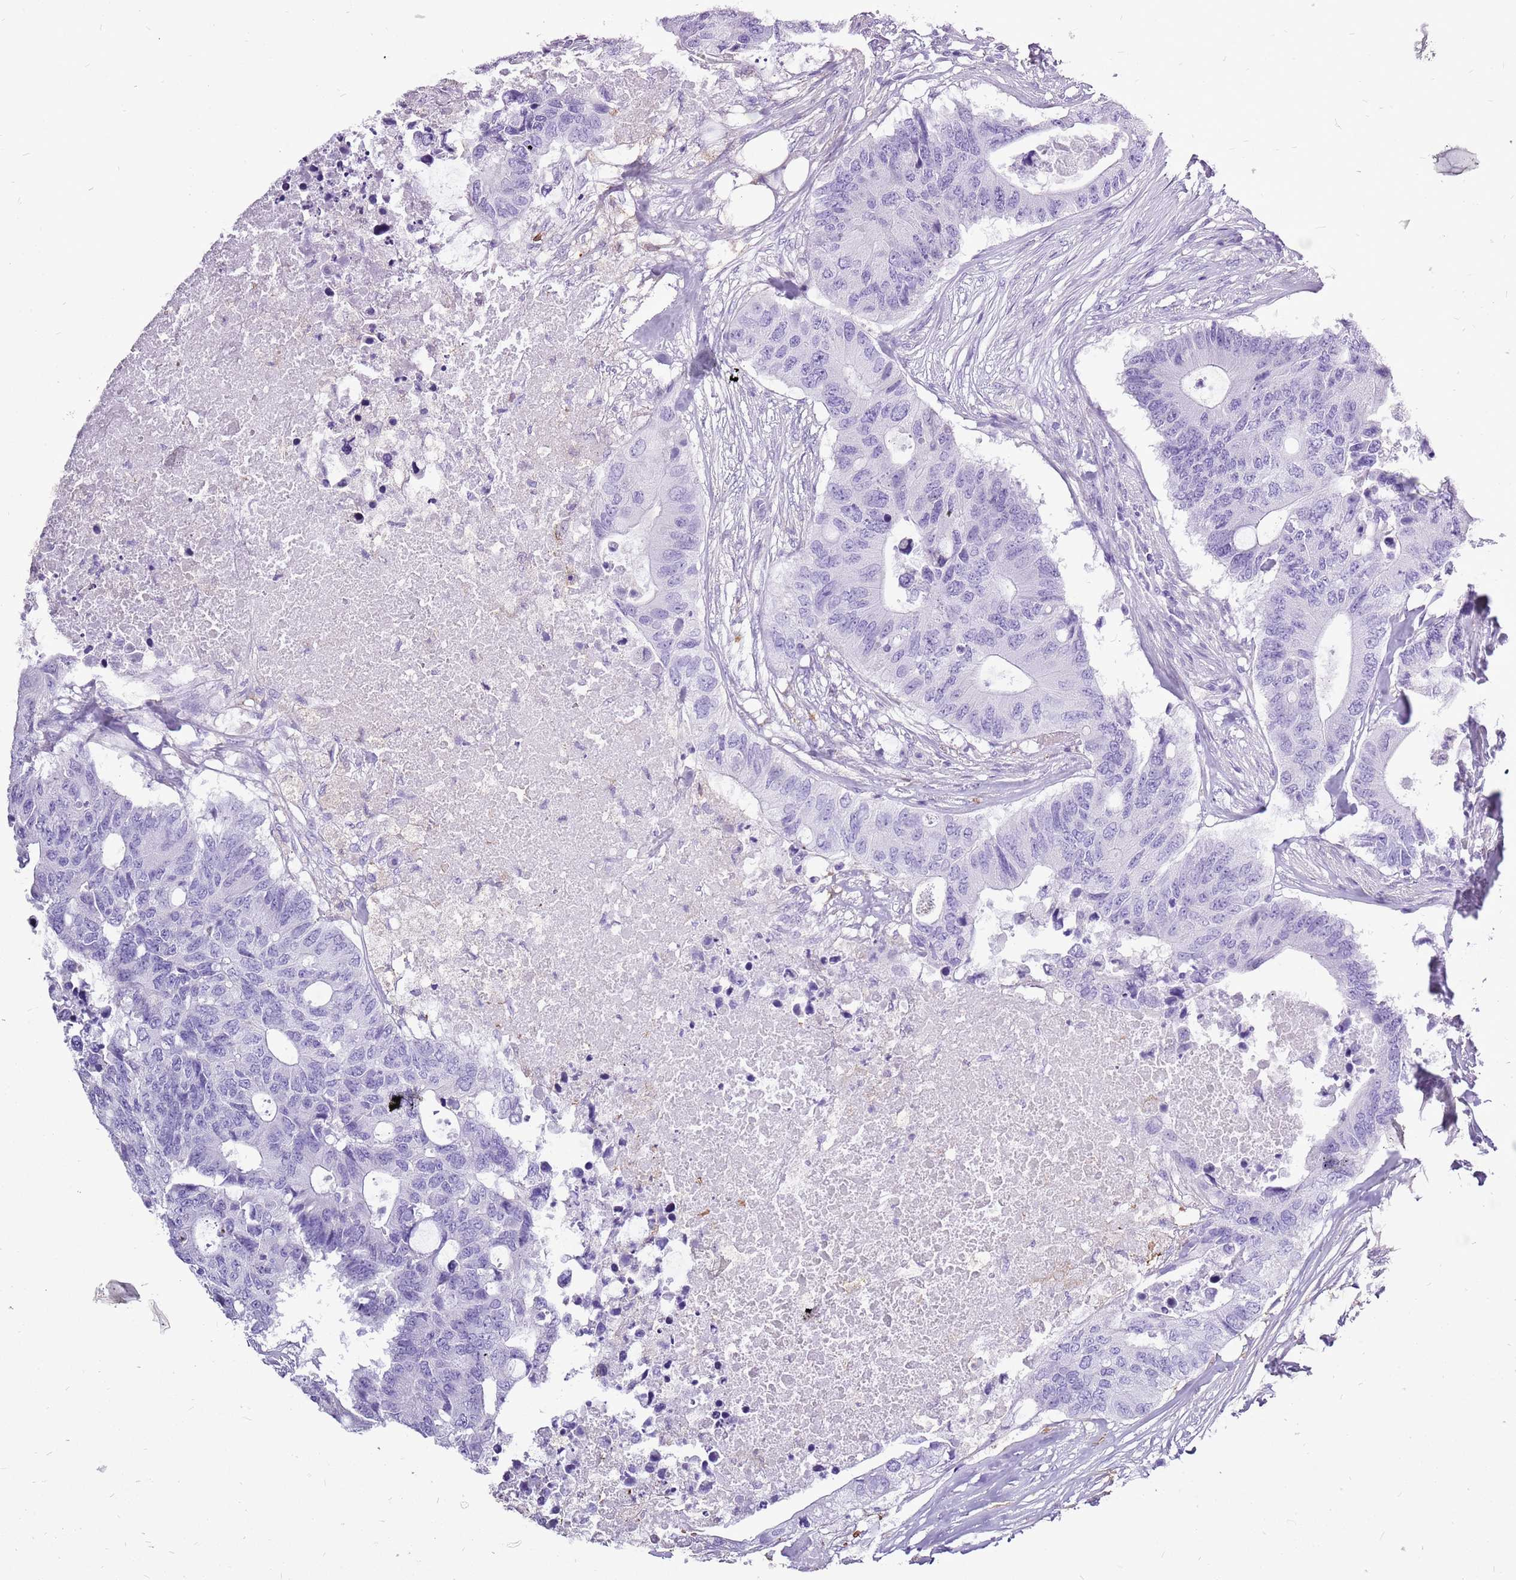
{"staining": {"intensity": "negative", "quantity": "none", "location": "none"}, "tissue": "colorectal cancer", "cell_type": "Tumor cells", "image_type": "cancer", "snomed": [{"axis": "morphology", "description": "Adenocarcinoma, NOS"}, {"axis": "topography", "description": "Colon"}], "caption": "Tumor cells show no significant staining in colorectal cancer (adenocarcinoma).", "gene": "ACSS3", "patient": {"sex": "male", "age": 71}}